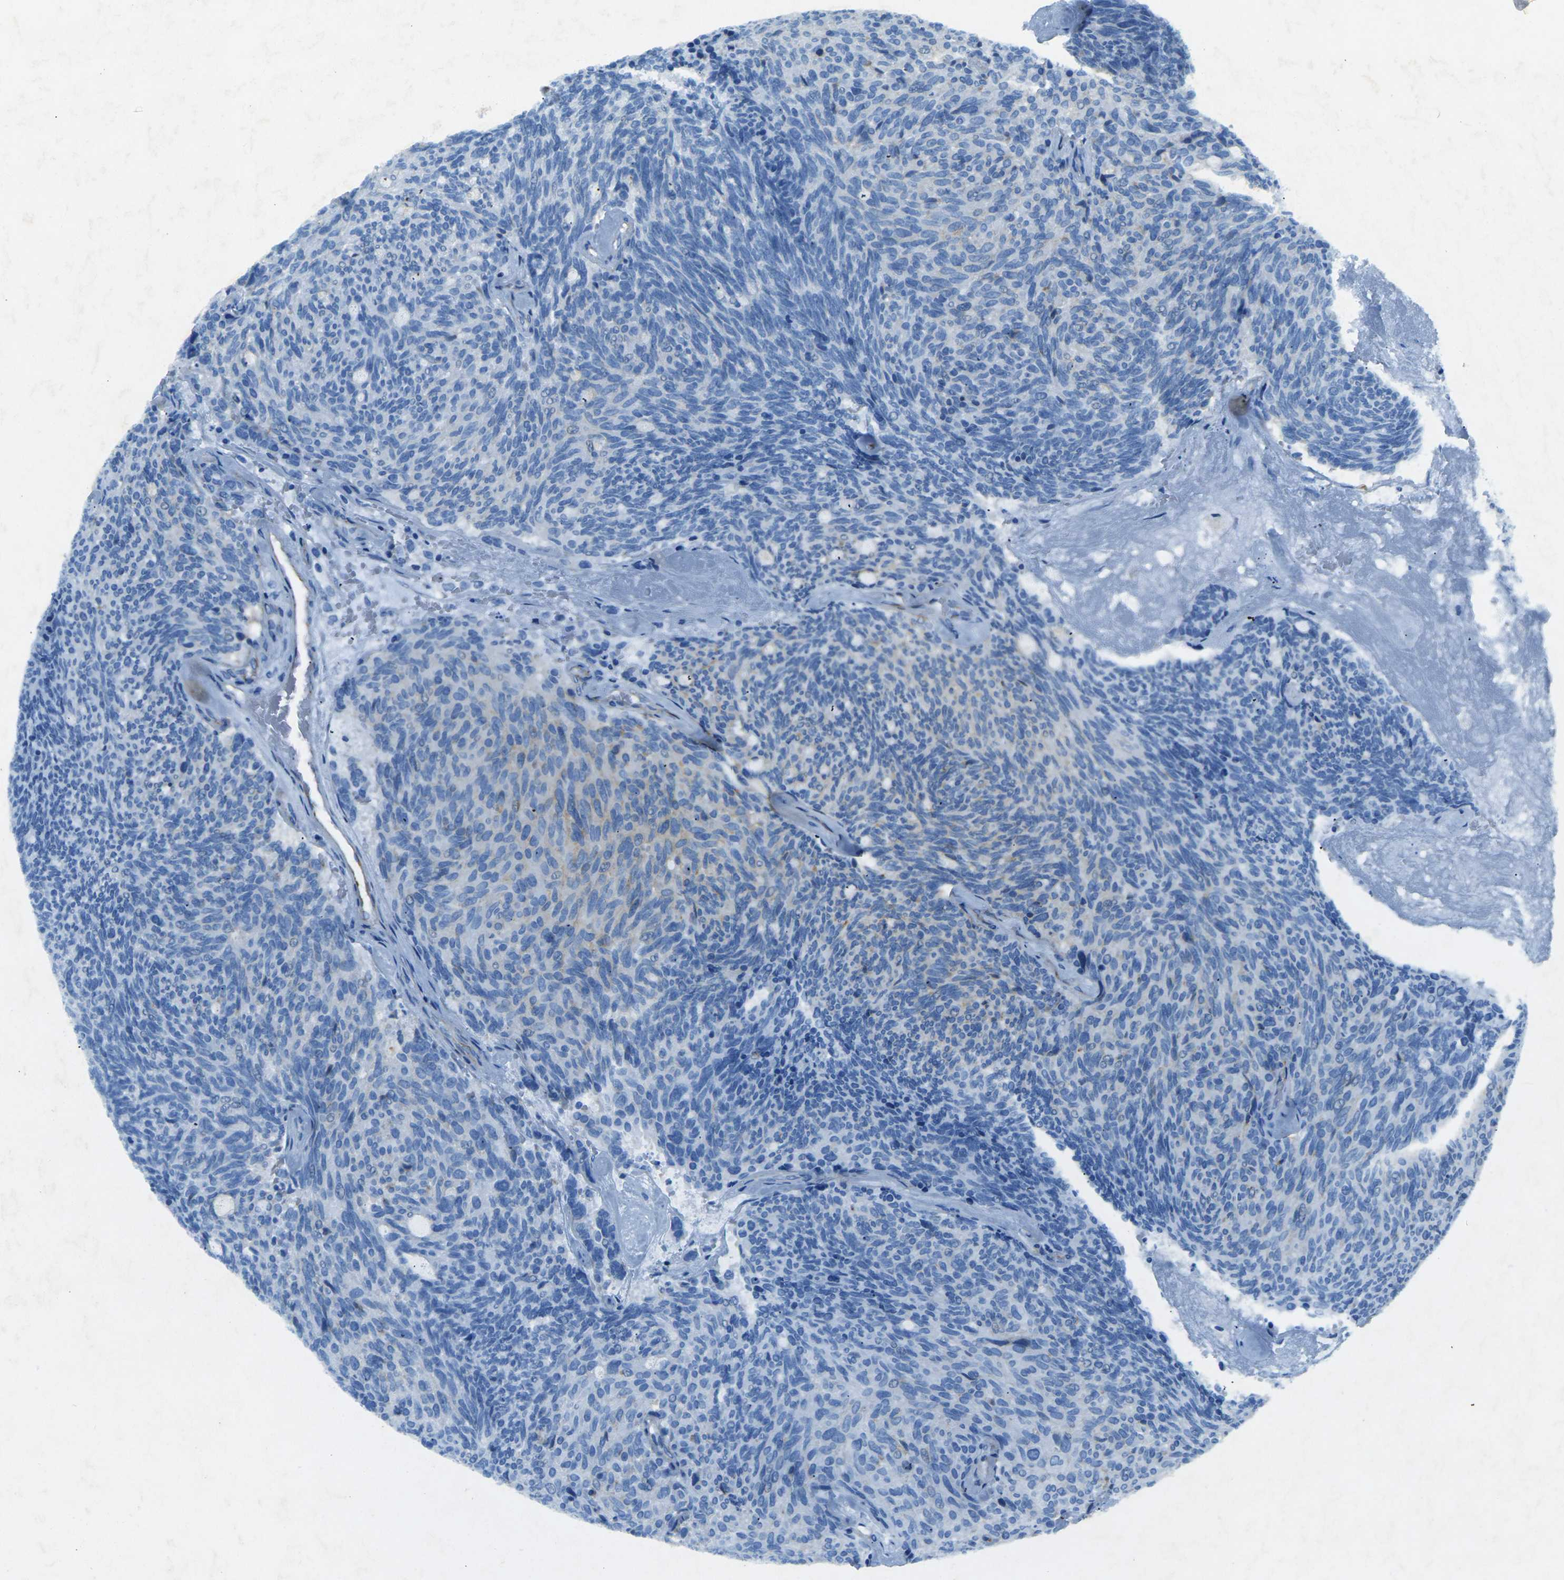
{"staining": {"intensity": "moderate", "quantity": "25%-75%", "location": "cytoplasmic/membranous"}, "tissue": "carcinoid", "cell_type": "Tumor cells", "image_type": "cancer", "snomed": [{"axis": "morphology", "description": "Carcinoid, malignant, NOS"}, {"axis": "topography", "description": "Pancreas"}], "caption": "Immunohistochemistry histopathology image of neoplastic tissue: human carcinoid stained using IHC exhibits medium levels of moderate protein expression localized specifically in the cytoplasmic/membranous of tumor cells, appearing as a cytoplasmic/membranous brown color.", "gene": "SORT1", "patient": {"sex": "female", "age": 54}}